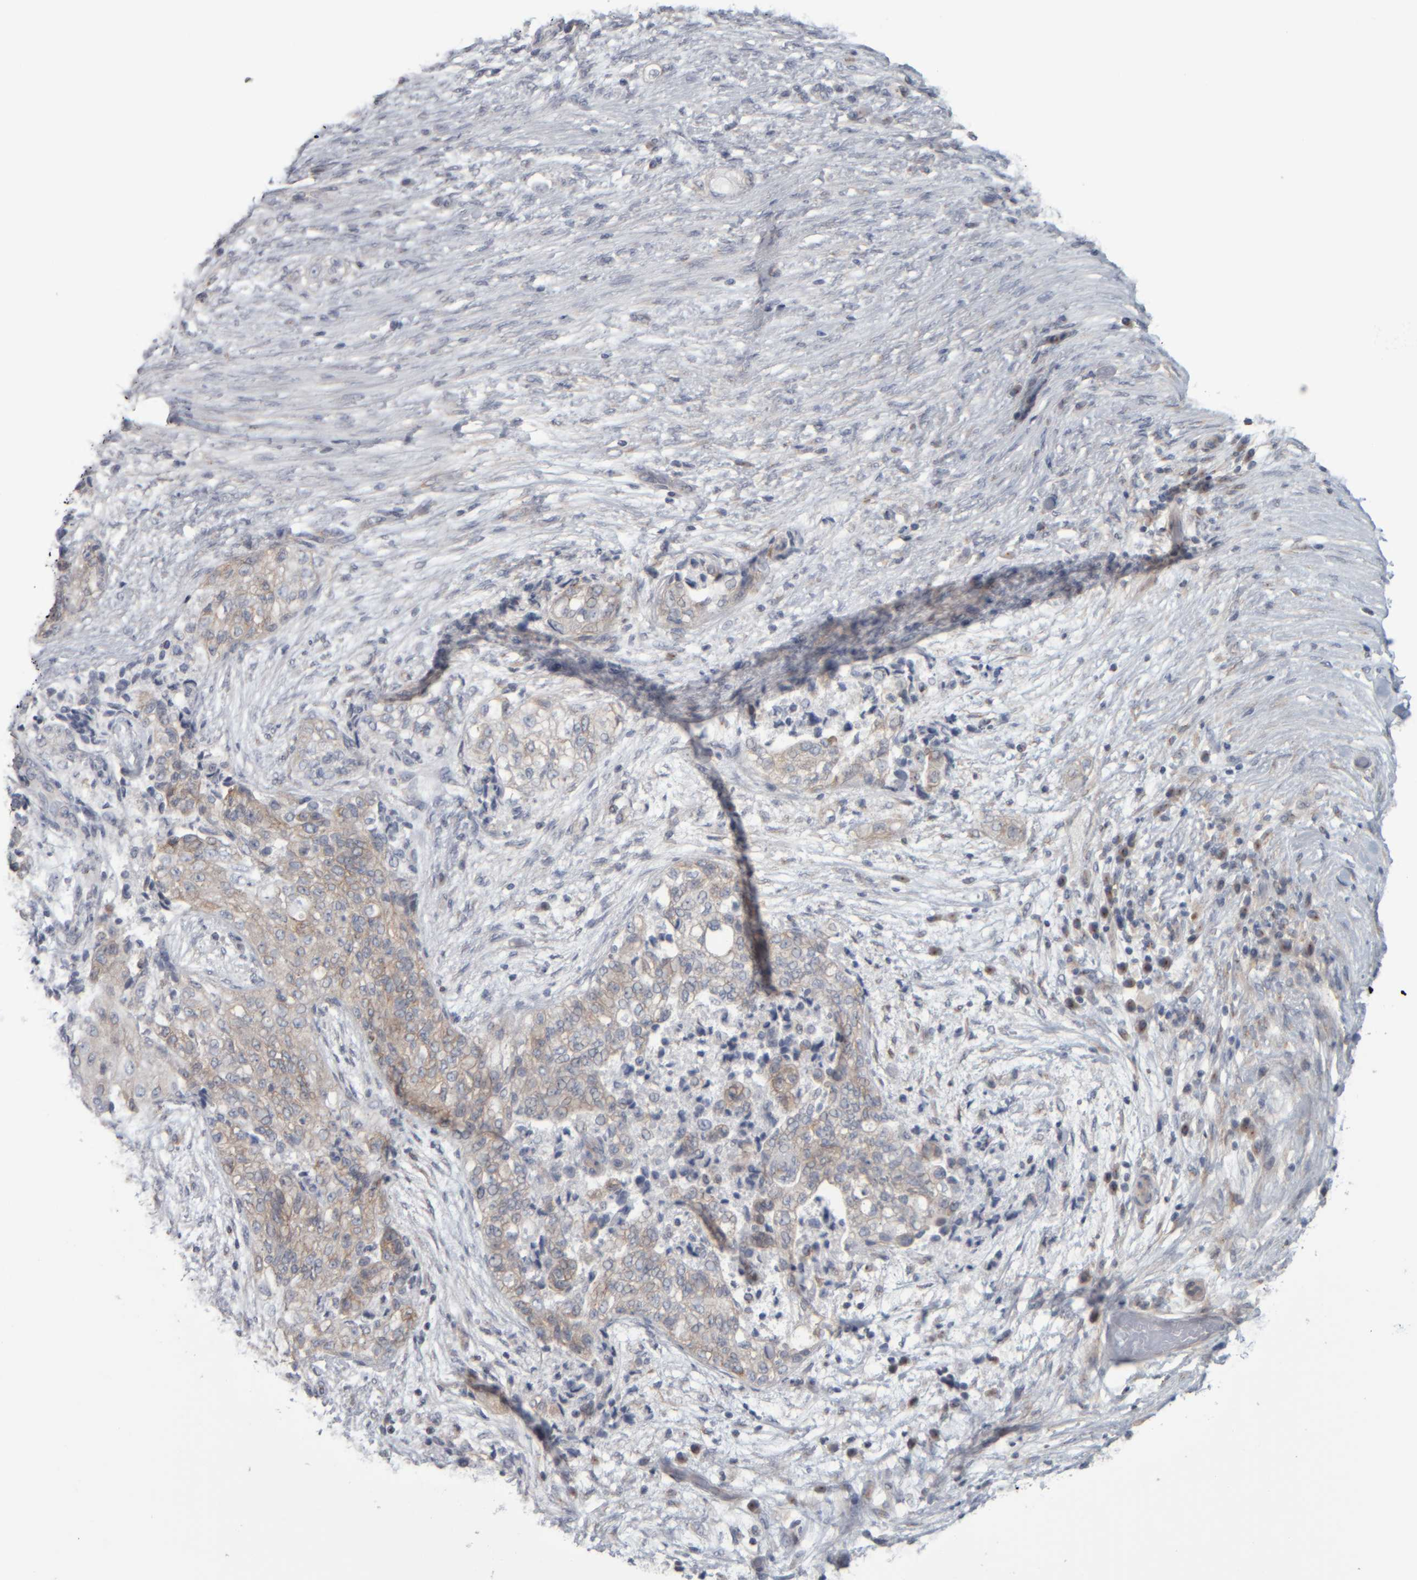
{"staining": {"intensity": "weak", "quantity": "<25%", "location": "cytoplasmic/membranous"}, "tissue": "pancreatic cancer", "cell_type": "Tumor cells", "image_type": "cancer", "snomed": [{"axis": "morphology", "description": "Adenocarcinoma, NOS"}, {"axis": "topography", "description": "Pancreas"}], "caption": "An image of adenocarcinoma (pancreatic) stained for a protein exhibits no brown staining in tumor cells. (DAB (3,3'-diaminobenzidine) immunohistochemistry, high magnification).", "gene": "CAVIN4", "patient": {"sex": "male", "age": 72}}